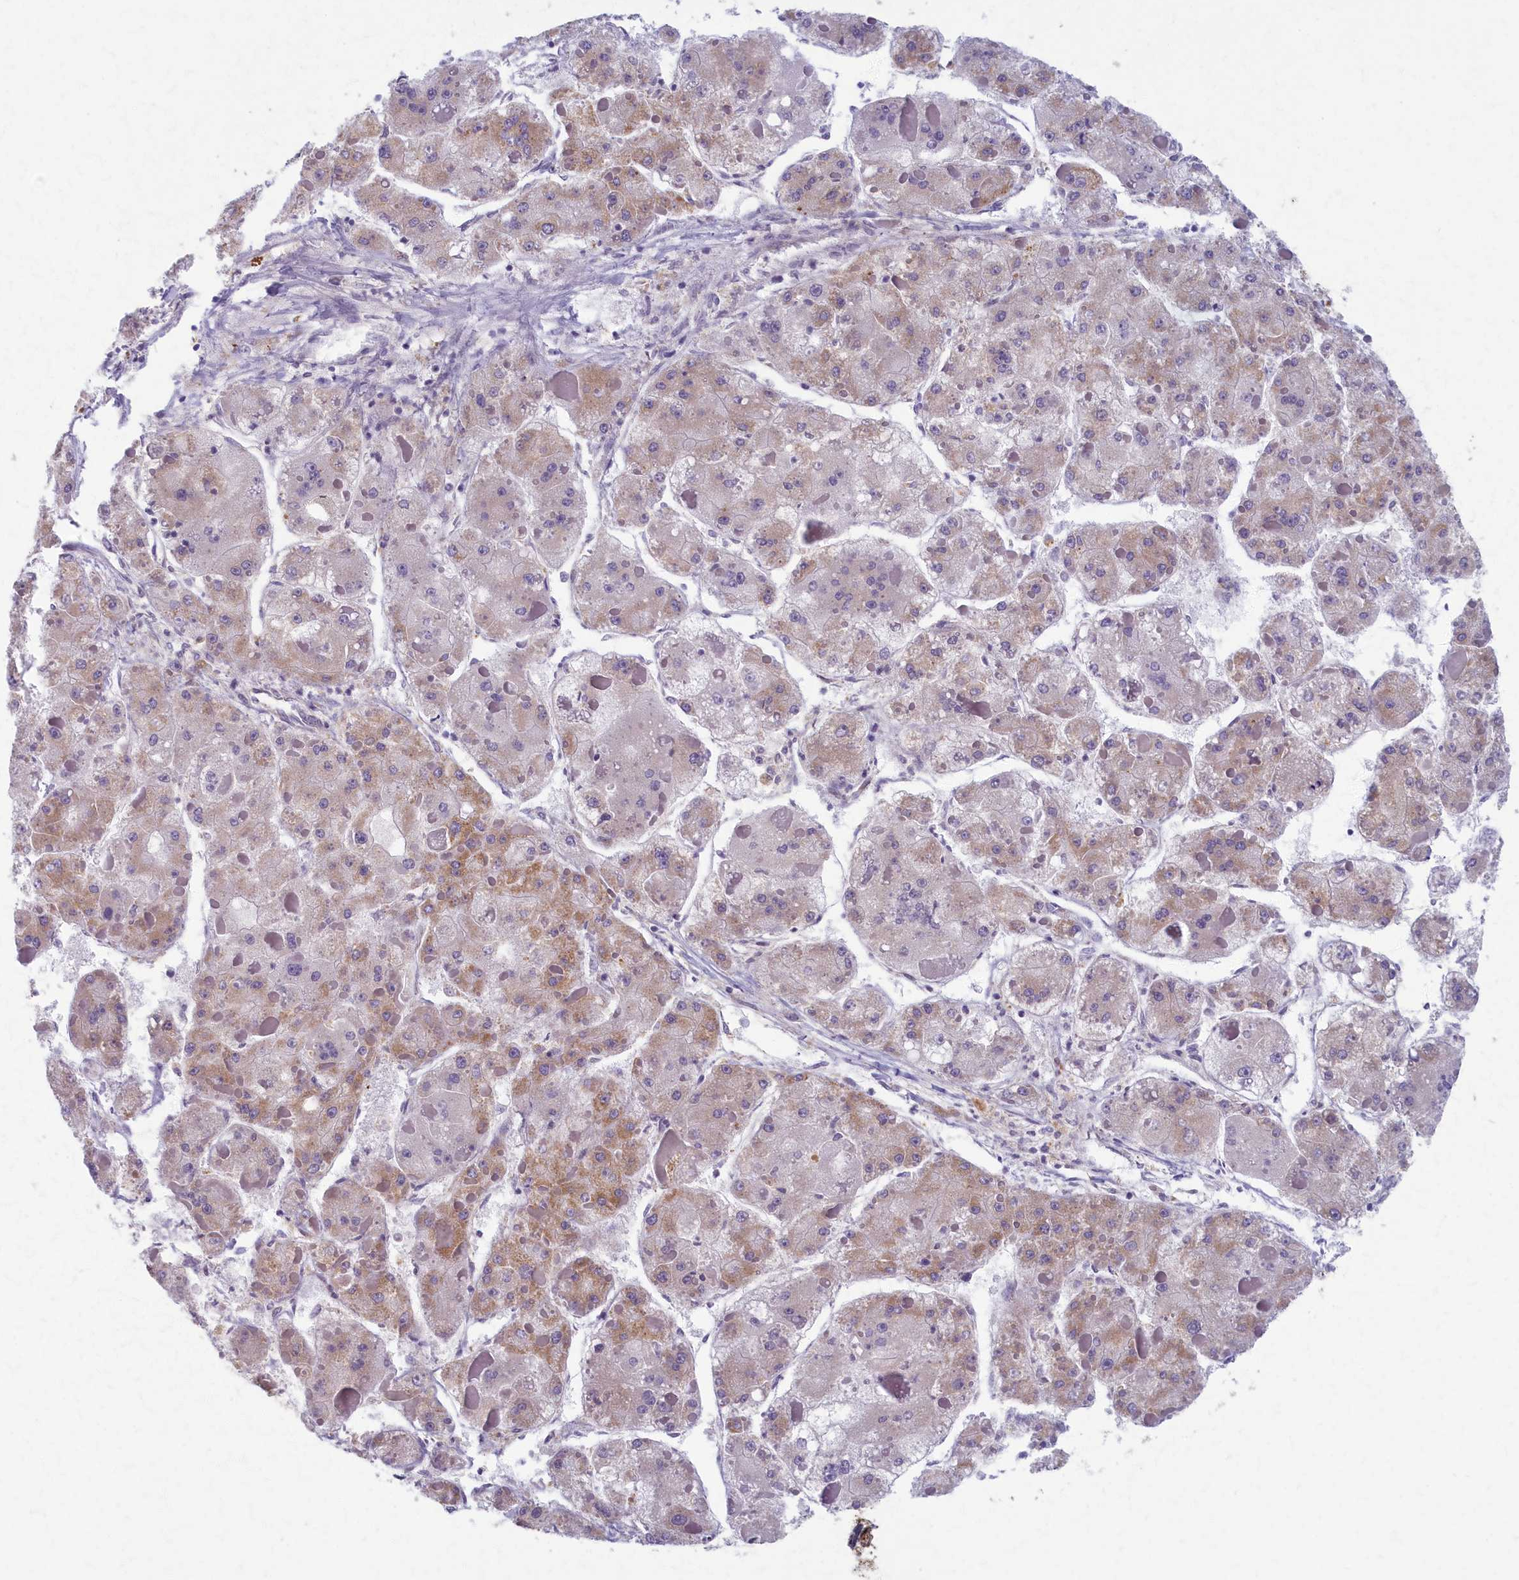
{"staining": {"intensity": "weak", "quantity": "25%-75%", "location": "cytoplasmic/membranous"}, "tissue": "liver cancer", "cell_type": "Tumor cells", "image_type": "cancer", "snomed": [{"axis": "morphology", "description": "Carcinoma, Hepatocellular, NOS"}, {"axis": "topography", "description": "Liver"}], "caption": "Immunohistochemical staining of hepatocellular carcinoma (liver) displays low levels of weak cytoplasmic/membranous protein positivity in about 25%-75% of tumor cells.", "gene": "MRPS25", "patient": {"sex": "female", "age": 73}}